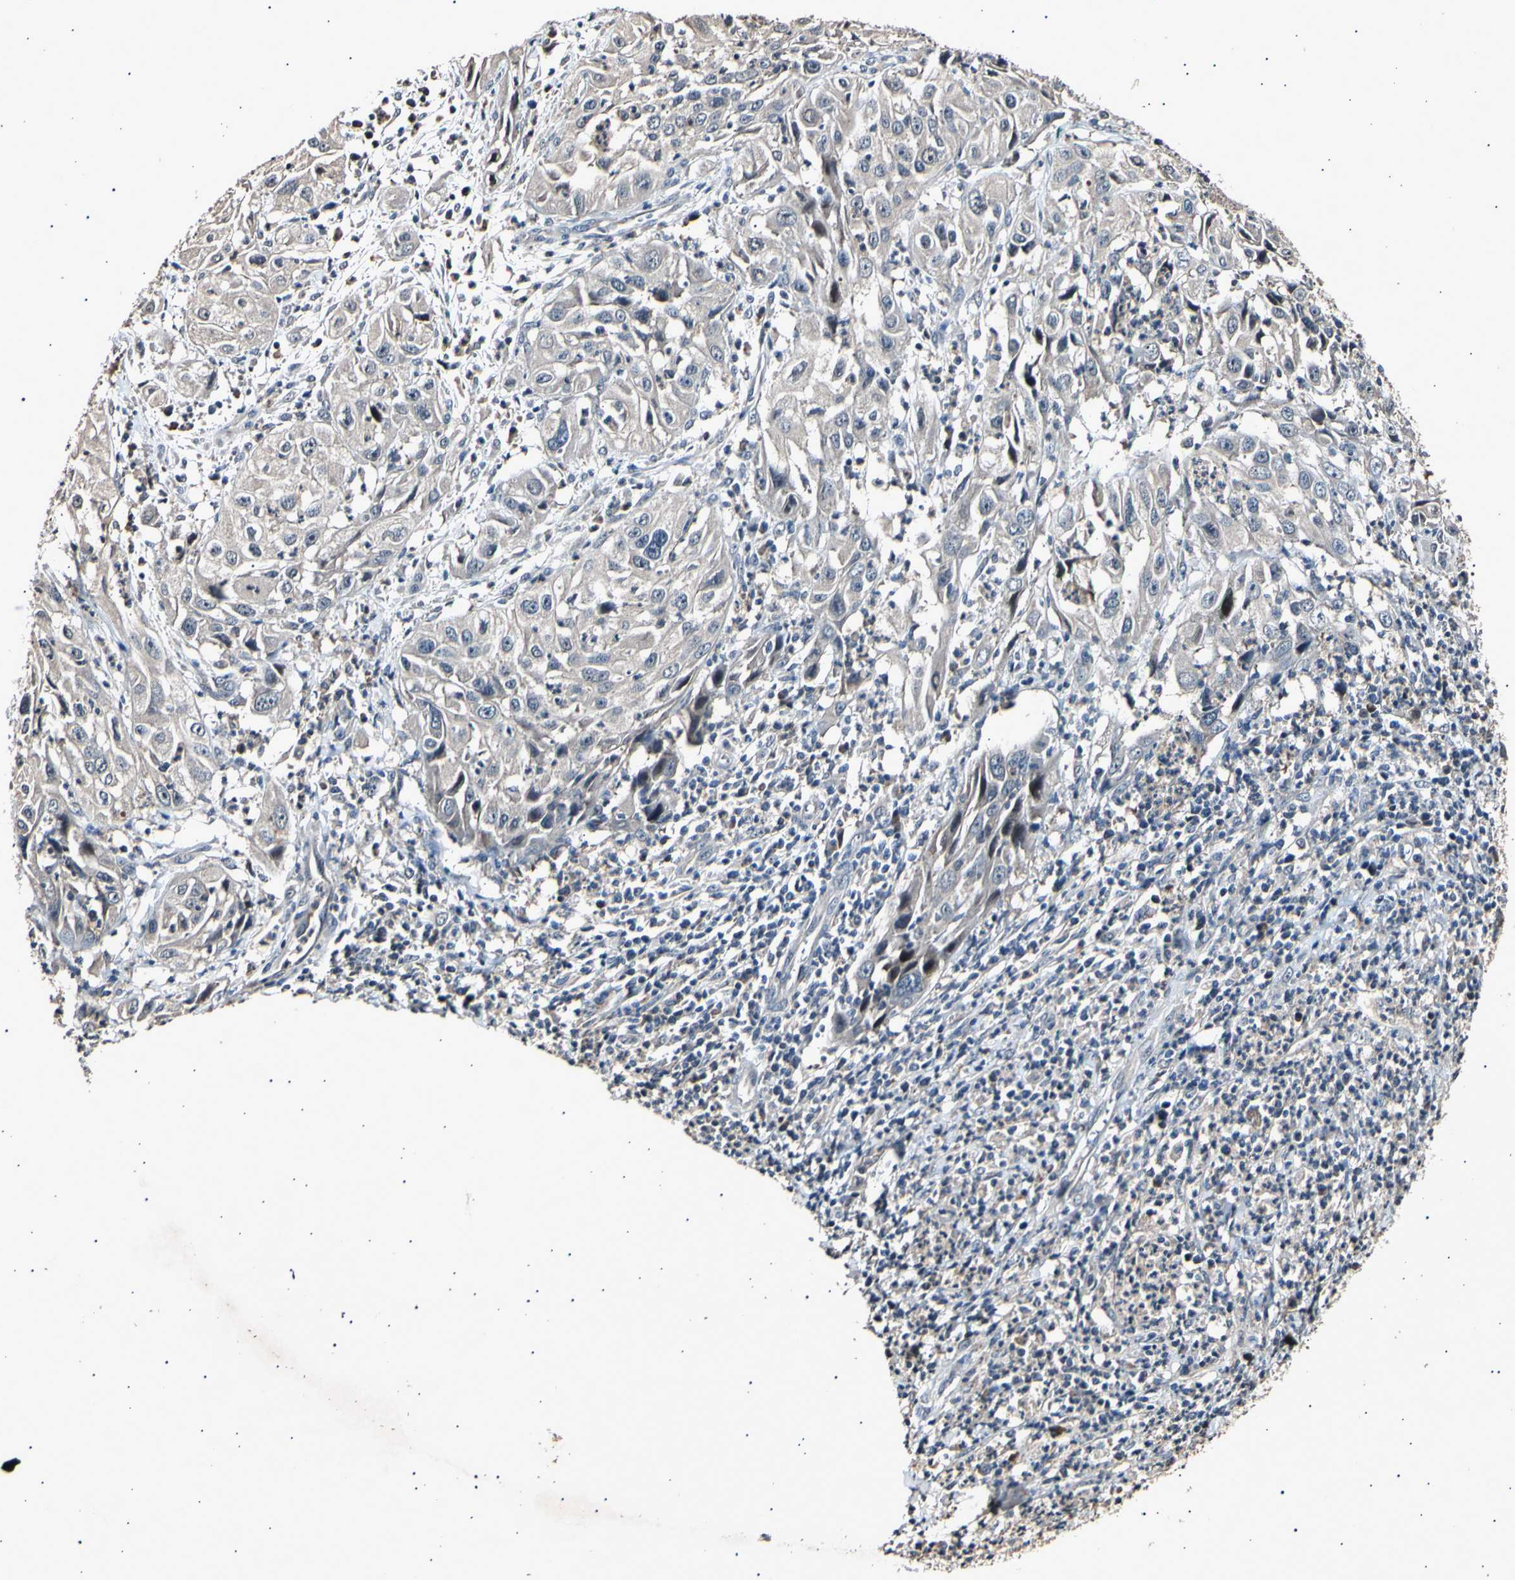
{"staining": {"intensity": "negative", "quantity": "none", "location": "none"}, "tissue": "cervical cancer", "cell_type": "Tumor cells", "image_type": "cancer", "snomed": [{"axis": "morphology", "description": "Squamous cell carcinoma, NOS"}, {"axis": "topography", "description": "Cervix"}], "caption": "Immunohistochemical staining of squamous cell carcinoma (cervical) demonstrates no significant staining in tumor cells. Brightfield microscopy of IHC stained with DAB (brown) and hematoxylin (blue), captured at high magnification.", "gene": "ADCY3", "patient": {"sex": "female", "age": 32}}